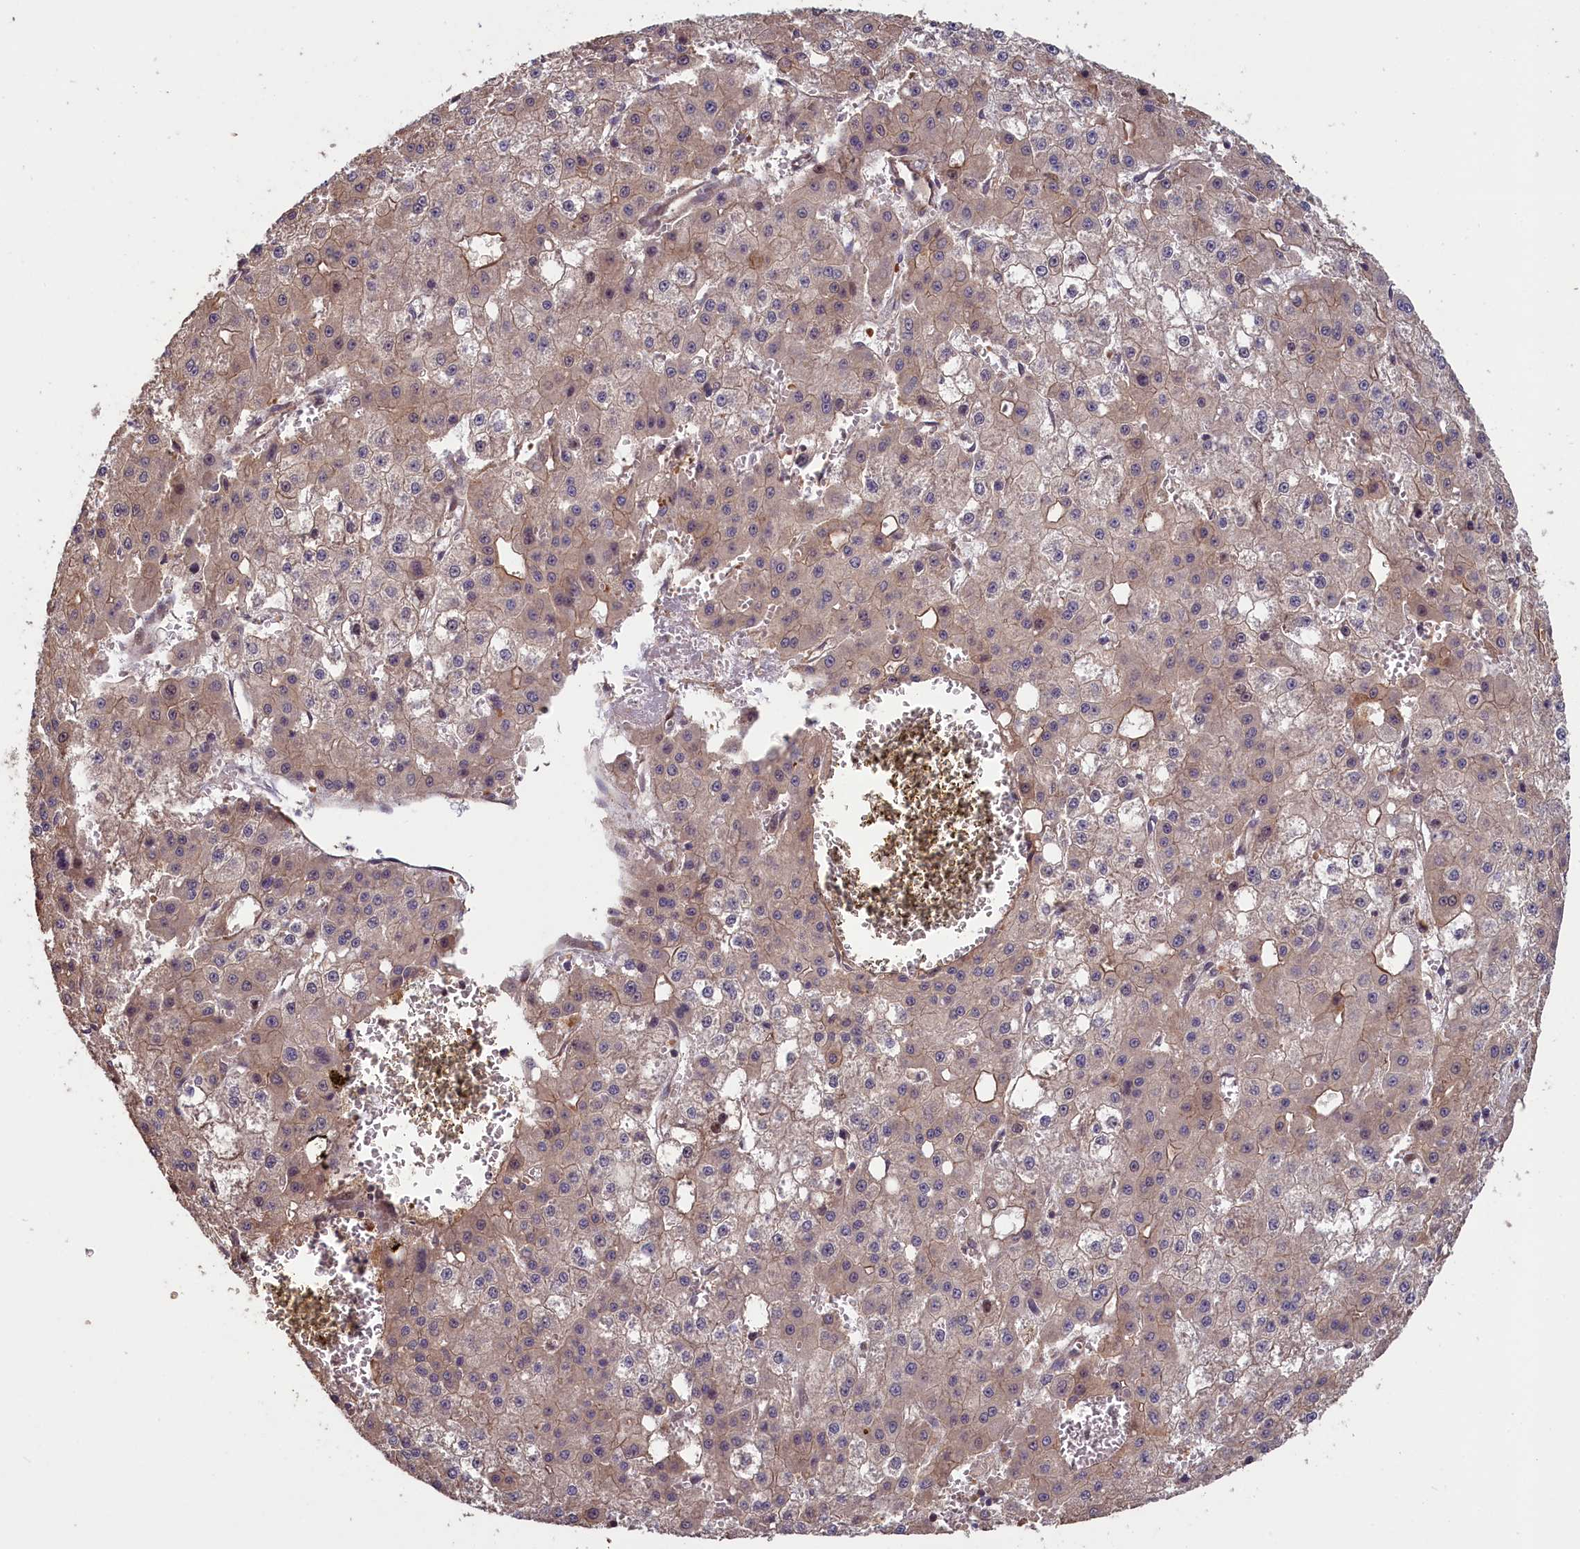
{"staining": {"intensity": "weak", "quantity": ">75%", "location": "cytoplasmic/membranous"}, "tissue": "liver cancer", "cell_type": "Tumor cells", "image_type": "cancer", "snomed": [{"axis": "morphology", "description": "Carcinoma, Hepatocellular, NOS"}, {"axis": "topography", "description": "Liver"}], "caption": "Protein analysis of liver cancer tissue displays weak cytoplasmic/membranous staining in approximately >75% of tumor cells.", "gene": "CIAO2B", "patient": {"sex": "male", "age": 47}}